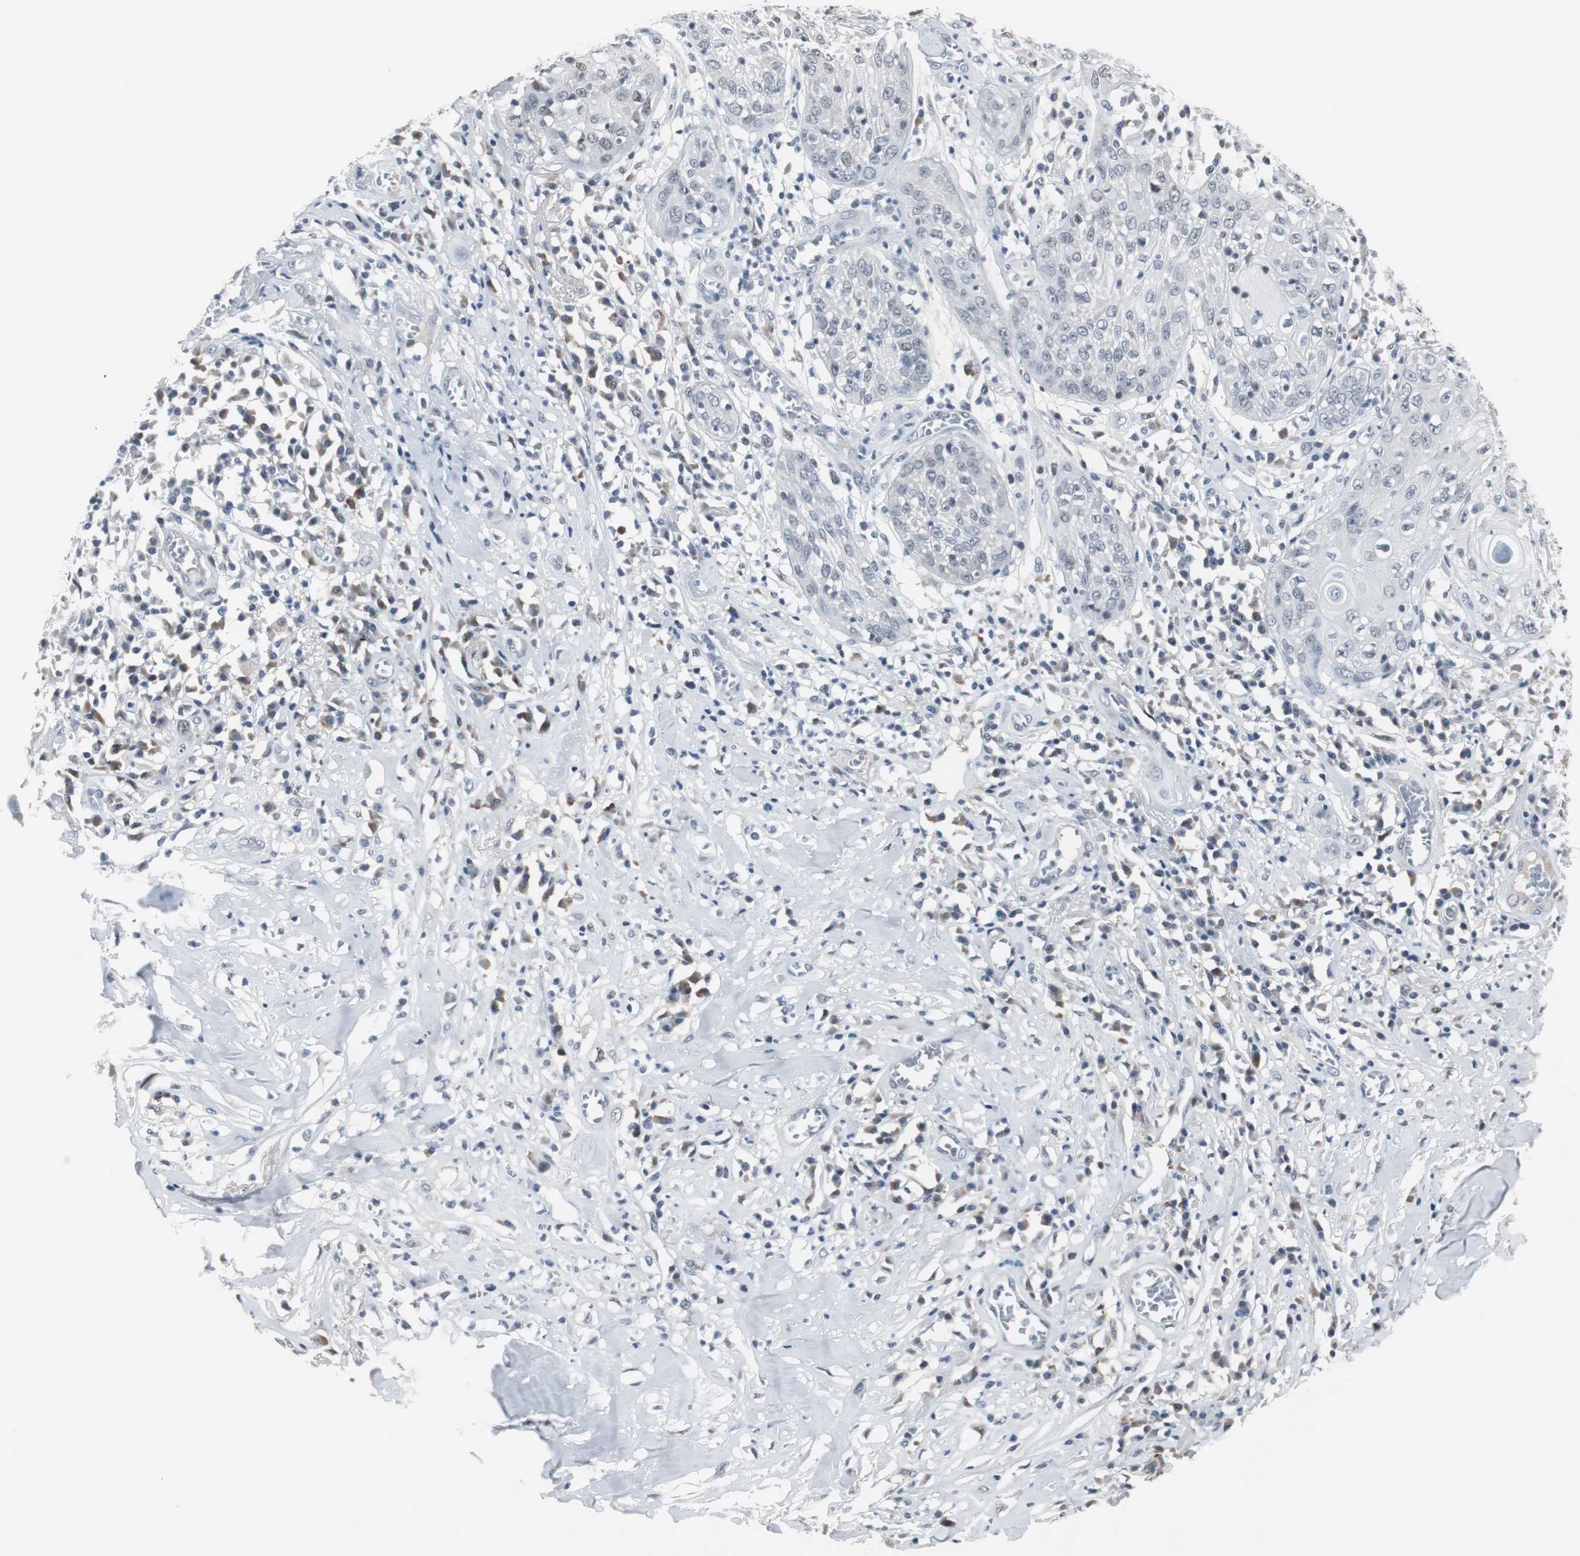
{"staining": {"intensity": "negative", "quantity": "none", "location": "none"}, "tissue": "skin cancer", "cell_type": "Tumor cells", "image_type": "cancer", "snomed": [{"axis": "morphology", "description": "Squamous cell carcinoma, NOS"}, {"axis": "topography", "description": "Skin"}], "caption": "The micrograph shows no significant staining in tumor cells of skin squamous cell carcinoma.", "gene": "ELK1", "patient": {"sex": "male", "age": 65}}